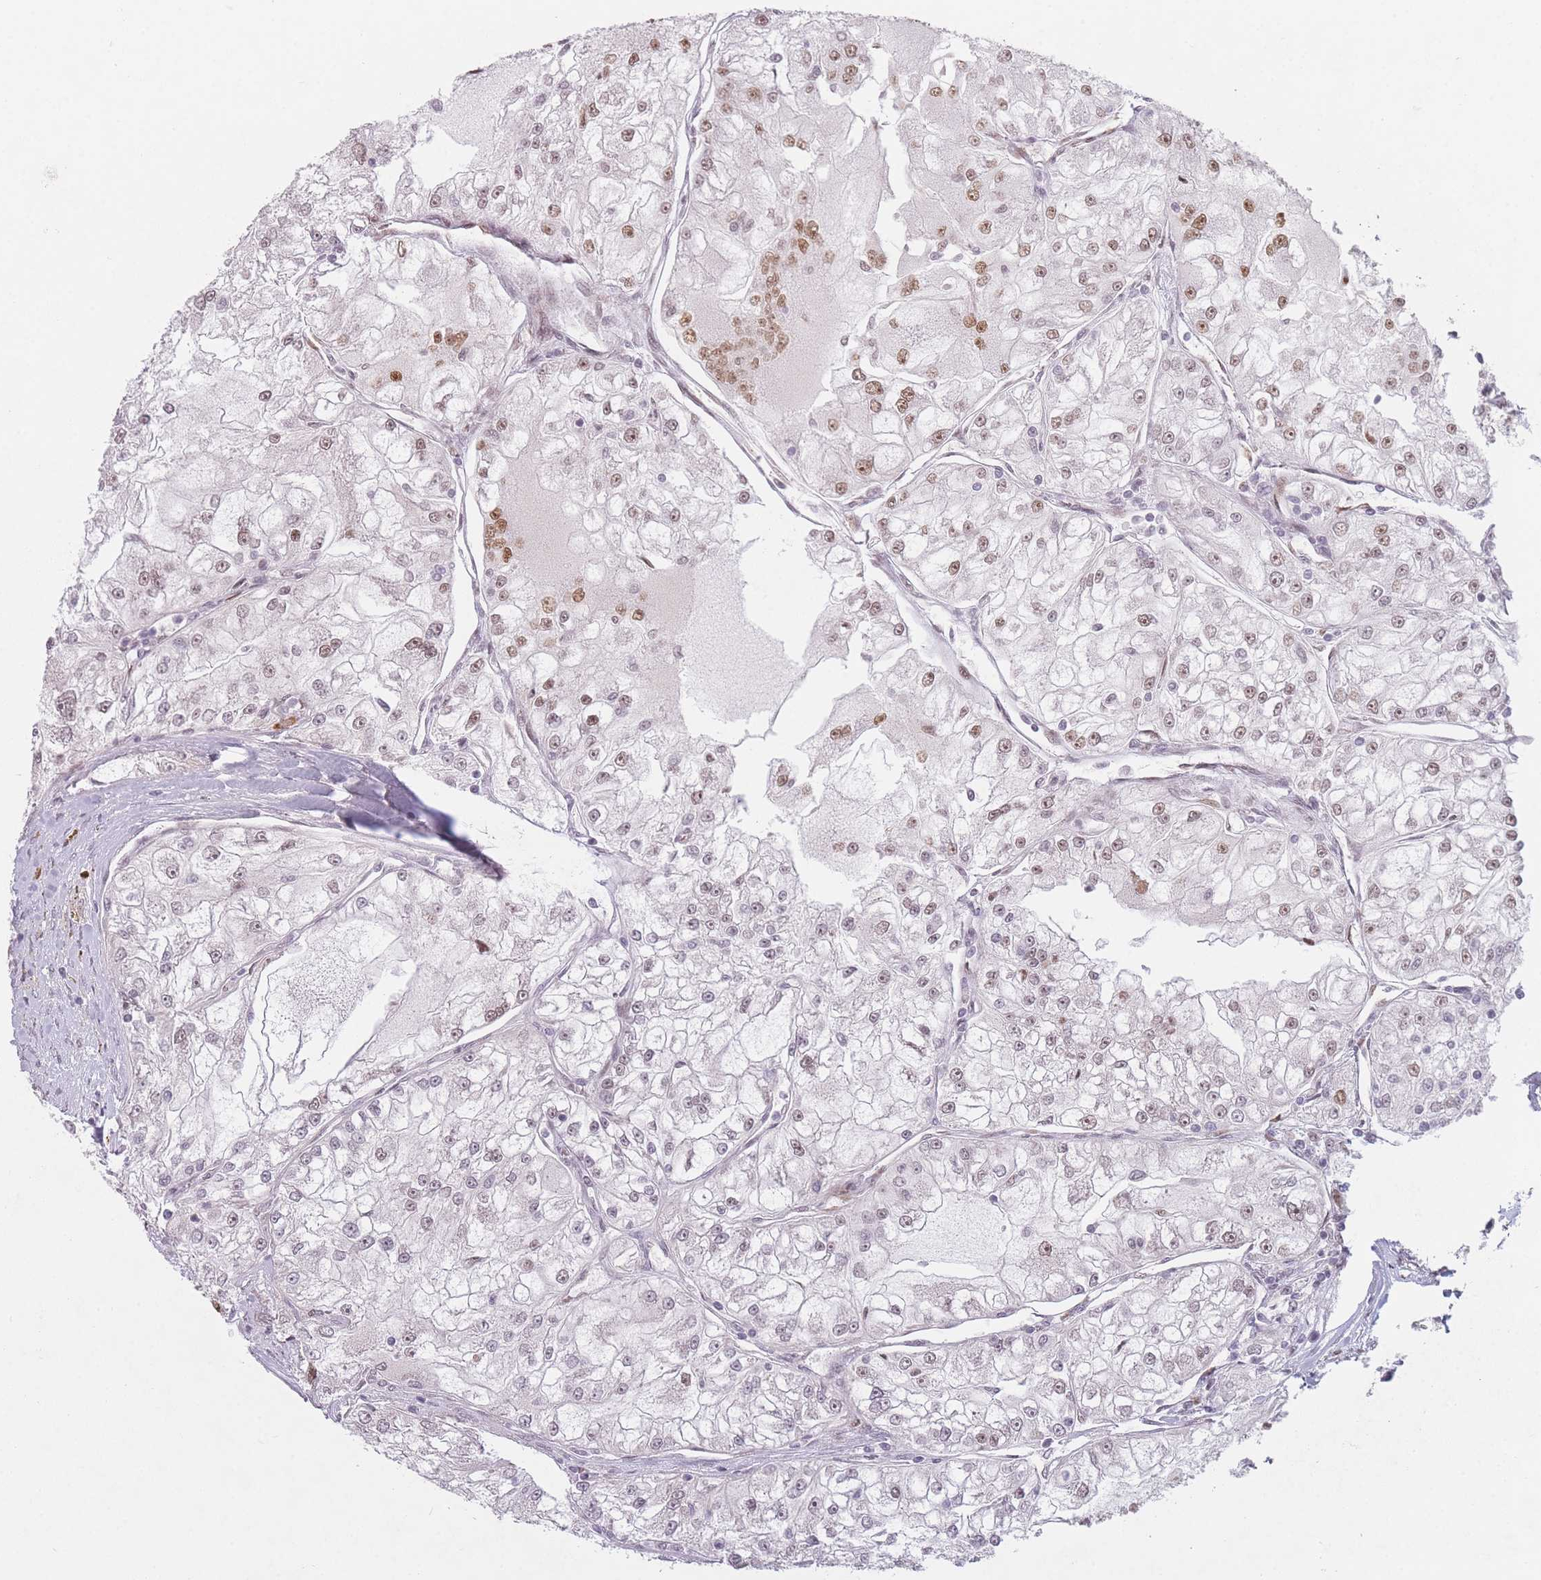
{"staining": {"intensity": "moderate", "quantity": "25%-75%", "location": "nuclear"}, "tissue": "renal cancer", "cell_type": "Tumor cells", "image_type": "cancer", "snomed": [{"axis": "morphology", "description": "Adenocarcinoma, NOS"}, {"axis": "topography", "description": "Kidney"}], "caption": "Moderate nuclear staining is seen in about 25%-75% of tumor cells in renal cancer (adenocarcinoma).", "gene": "SUPT6H", "patient": {"sex": "female", "age": 72}}